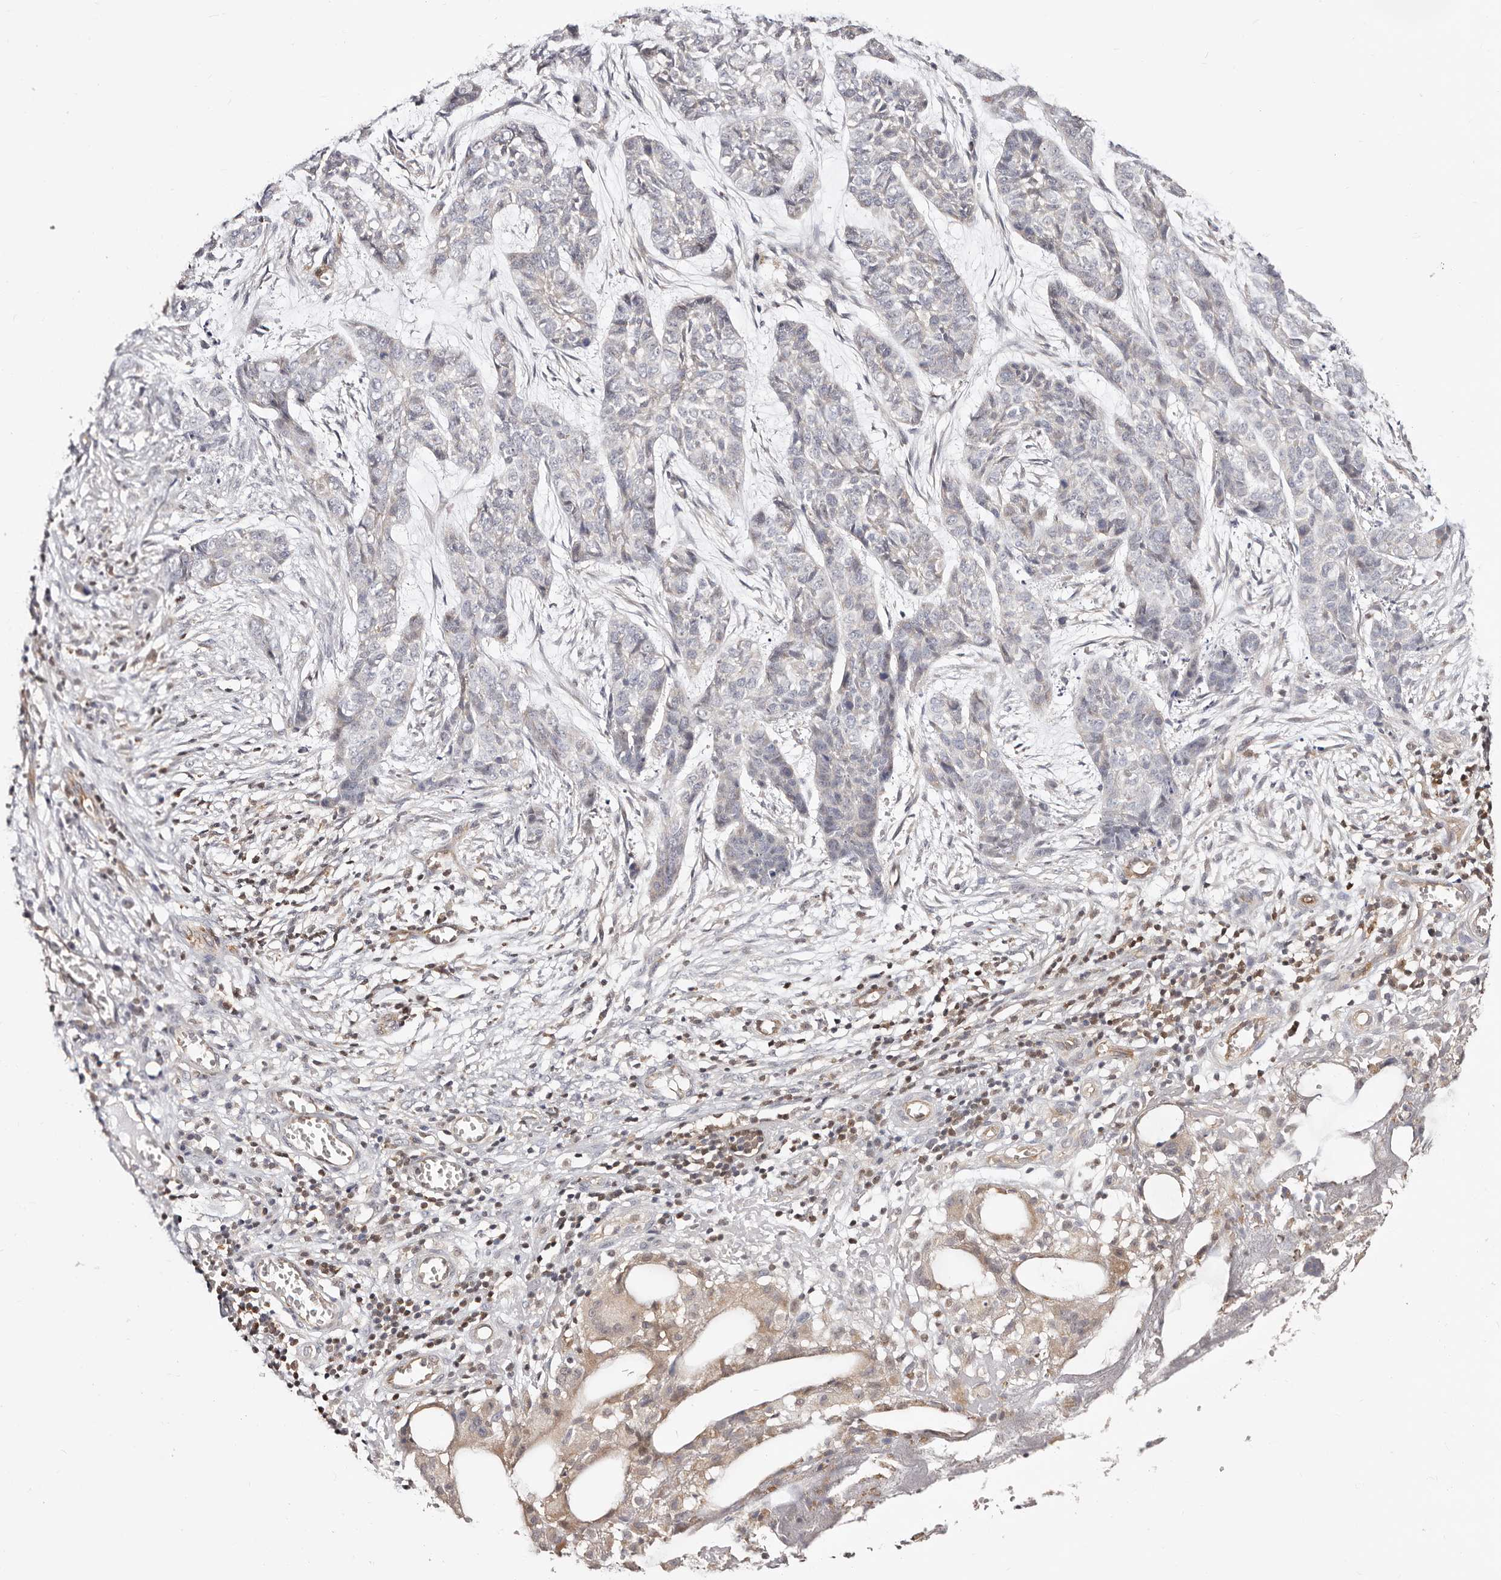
{"staining": {"intensity": "negative", "quantity": "none", "location": "none"}, "tissue": "skin cancer", "cell_type": "Tumor cells", "image_type": "cancer", "snomed": [{"axis": "morphology", "description": "Basal cell carcinoma"}, {"axis": "topography", "description": "Skin"}], "caption": "The histopathology image shows no staining of tumor cells in skin basal cell carcinoma.", "gene": "STAT5A", "patient": {"sex": "female", "age": 64}}